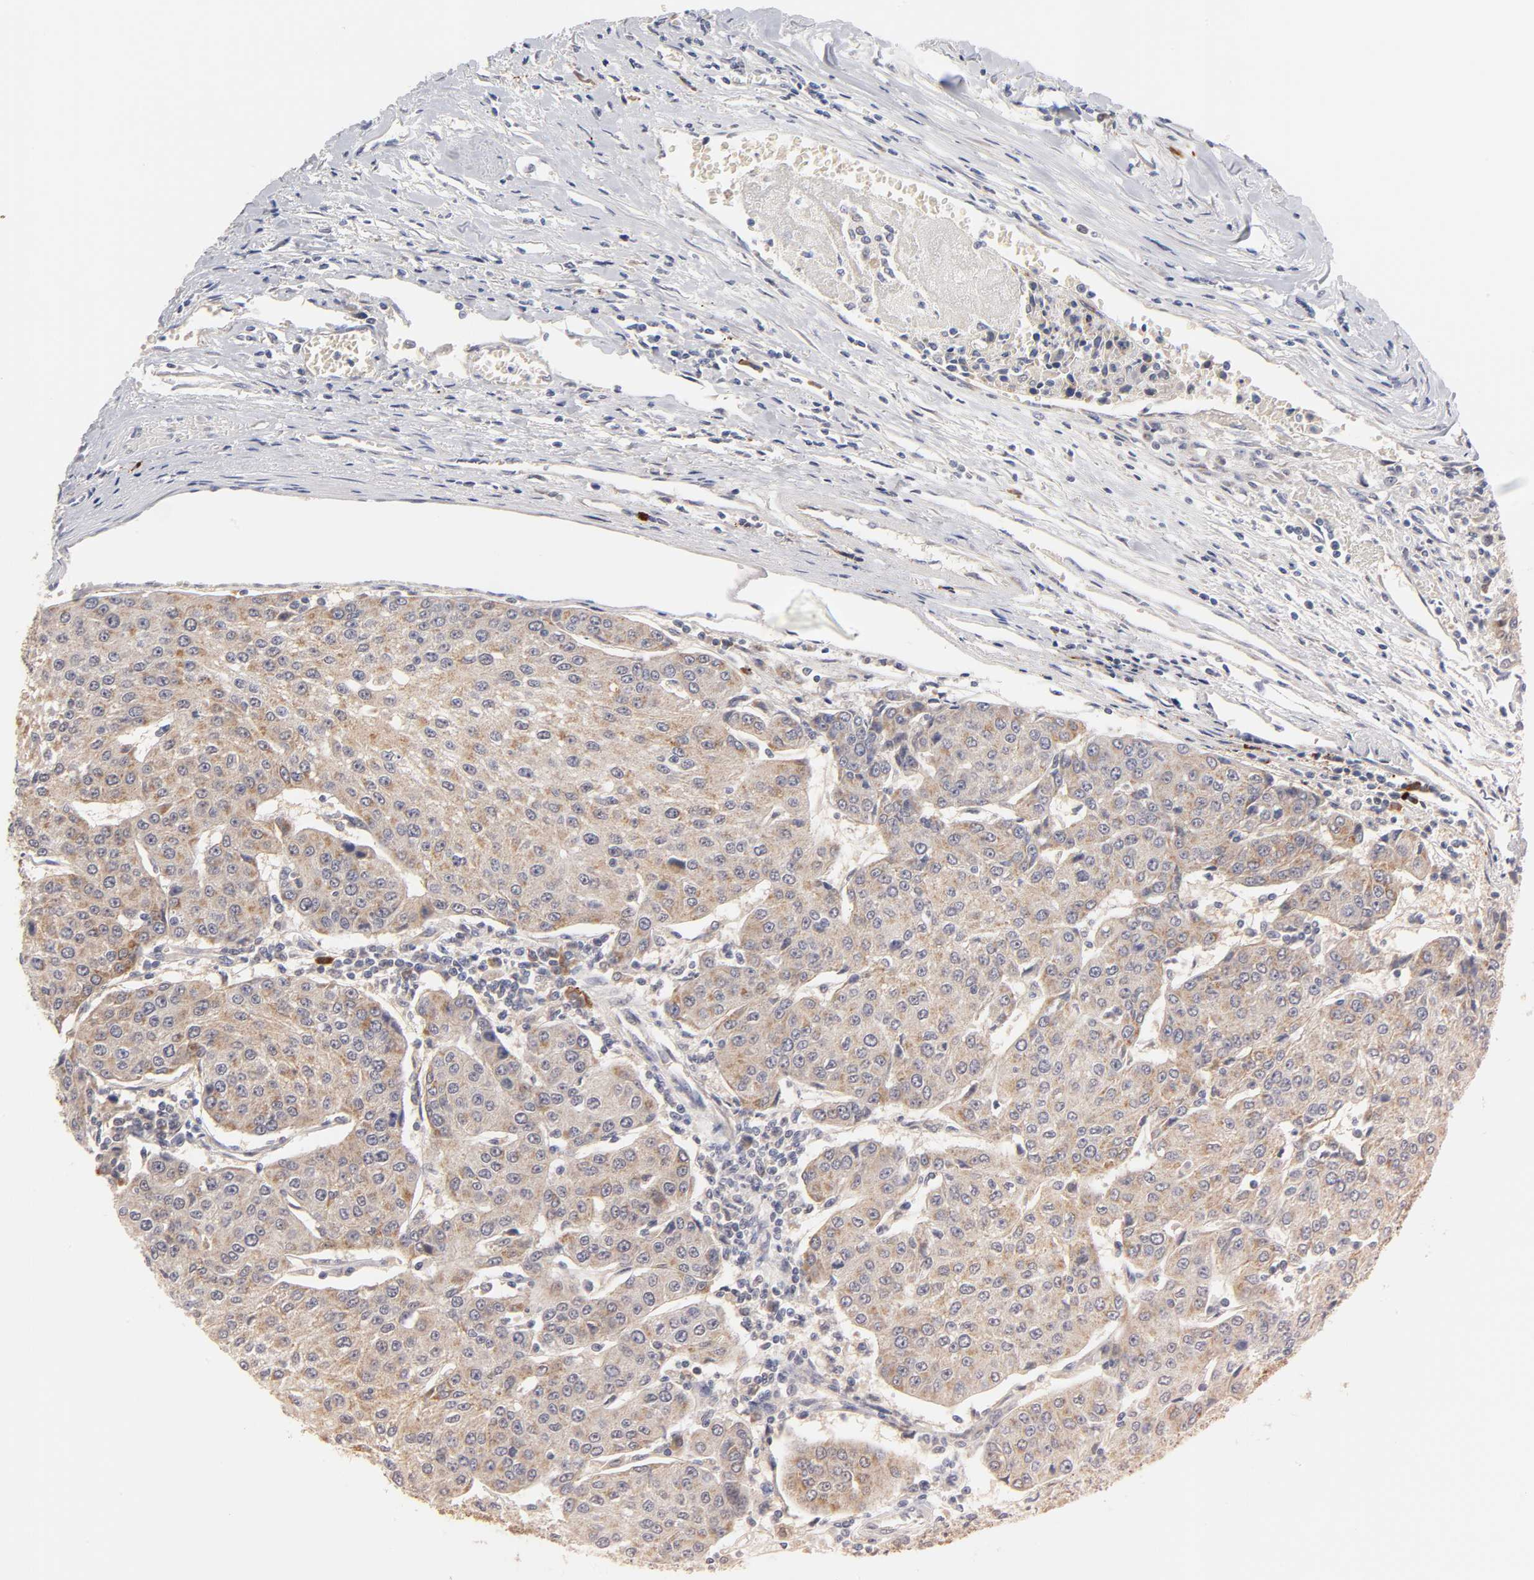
{"staining": {"intensity": "moderate", "quantity": ">75%", "location": "cytoplasmic/membranous"}, "tissue": "urothelial cancer", "cell_type": "Tumor cells", "image_type": "cancer", "snomed": [{"axis": "morphology", "description": "Urothelial carcinoma, High grade"}, {"axis": "topography", "description": "Urinary bladder"}], "caption": "This micrograph demonstrates IHC staining of human urothelial cancer, with medium moderate cytoplasmic/membranous positivity in approximately >75% of tumor cells.", "gene": "GSTZ1", "patient": {"sex": "female", "age": 85}}